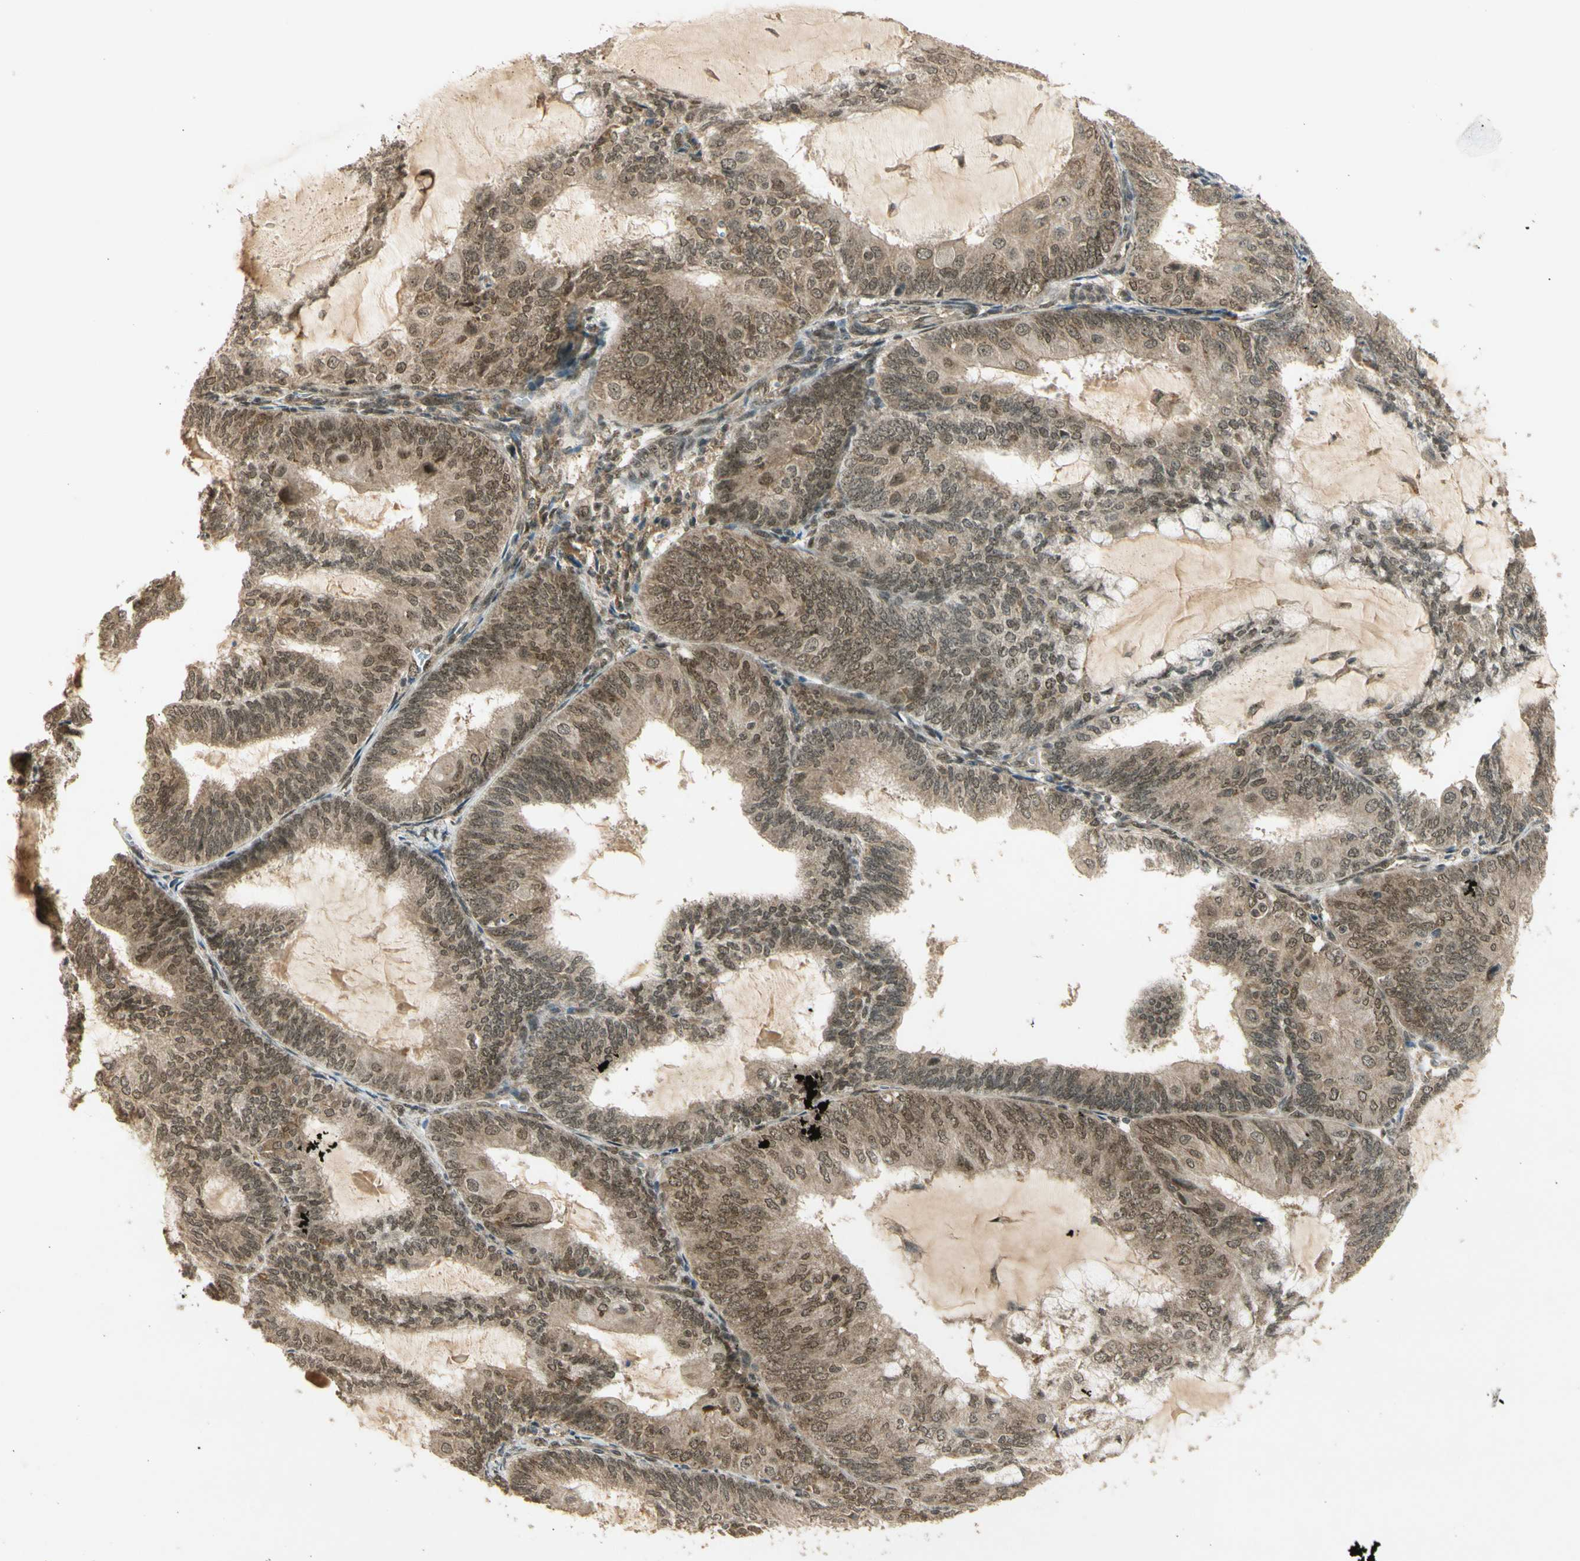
{"staining": {"intensity": "weak", "quantity": ">75%", "location": "cytoplasmic/membranous,nuclear"}, "tissue": "endometrial cancer", "cell_type": "Tumor cells", "image_type": "cancer", "snomed": [{"axis": "morphology", "description": "Adenocarcinoma, NOS"}, {"axis": "topography", "description": "Endometrium"}], "caption": "Weak cytoplasmic/membranous and nuclear expression for a protein is seen in approximately >75% of tumor cells of endometrial adenocarcinoma using immunohistochemistry.", "gene": "ZNF135", "patient": {"sex": "female", "age": 81}}